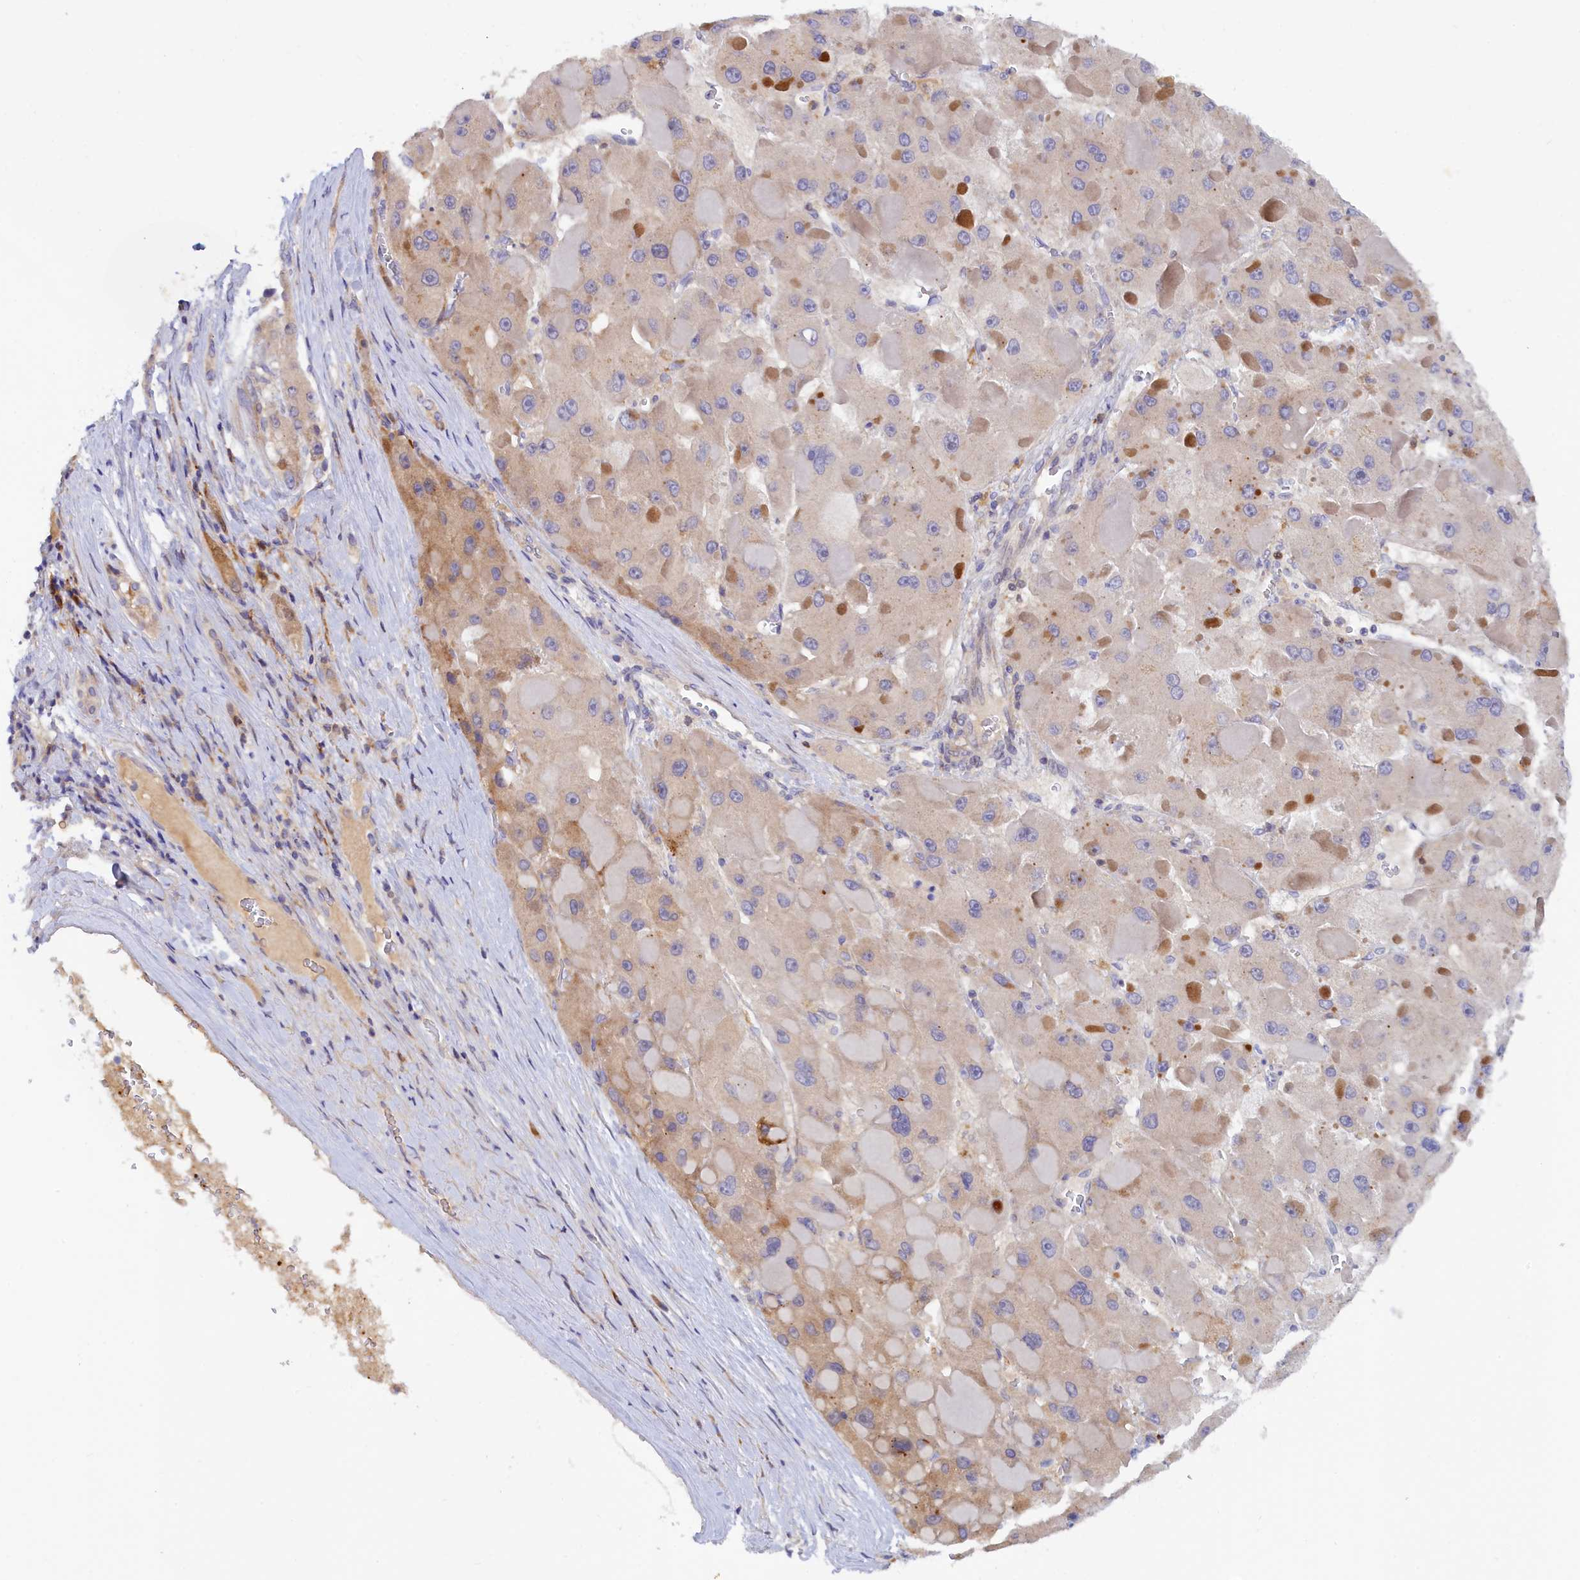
{"staining": {"intensity": "weak", "quantity": "<25%", "location": "cytoplasmic/membranous"}, "tissue": "liver cancer", "cell_type": "Tumor cells", "image_type": "cancer", "snomed": [{"axis": "morphology", "description": "Carcinoma, Hepatocellular, NOS"}, {"axis": "topography", "description": "Liver"}], "caption": "IHC micrograph of neoplastic tissue: human liver cancer (hepatocellular carcinoma) stained with DAB (3,3'-diaminobenzidine) reveals no significant protein positivity in tumor cells.", "gene": "SPATA5L1", "patient": {"sex": "female", "age": 73}}